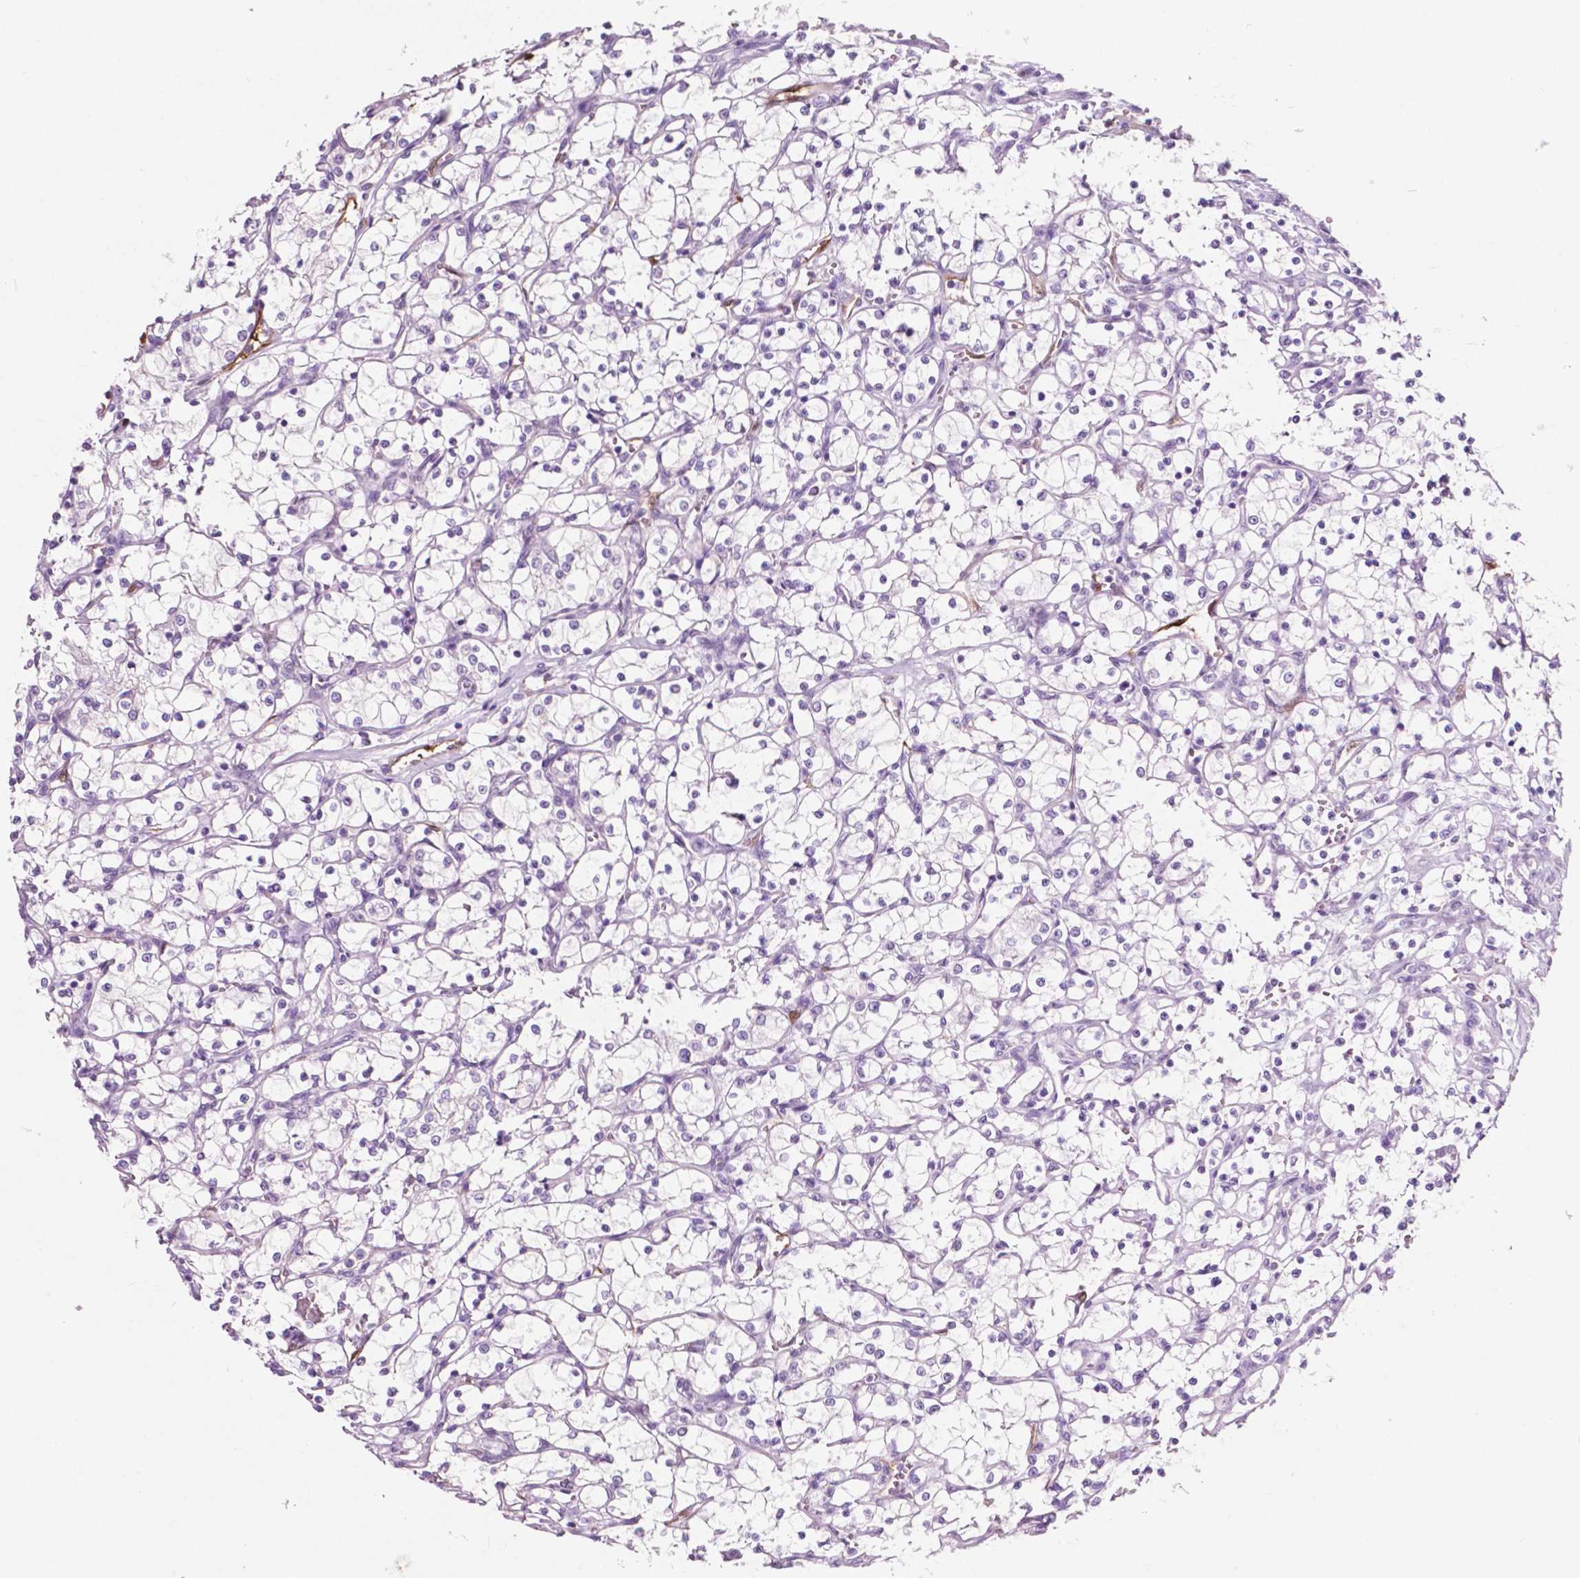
{"staining": {"intensity": "negative", "quantity": "none", "location": "none"}, "tissue": "renal cancer", "cell_type": "Tumor cells", "image_type": "cancer", "snomed": [{"axis": "morphology", "description": "Adenocarcinoma, NOS"}, {"axis": "topography", "description": "Kidney"}], "caption": "A high-resolution micrograph shows immunohistochemistry staining of renal cancer, which displays no significant positivity in tumor cells.", "gene": "IDO1", "patient": {"sex": "female", "age": 69}}